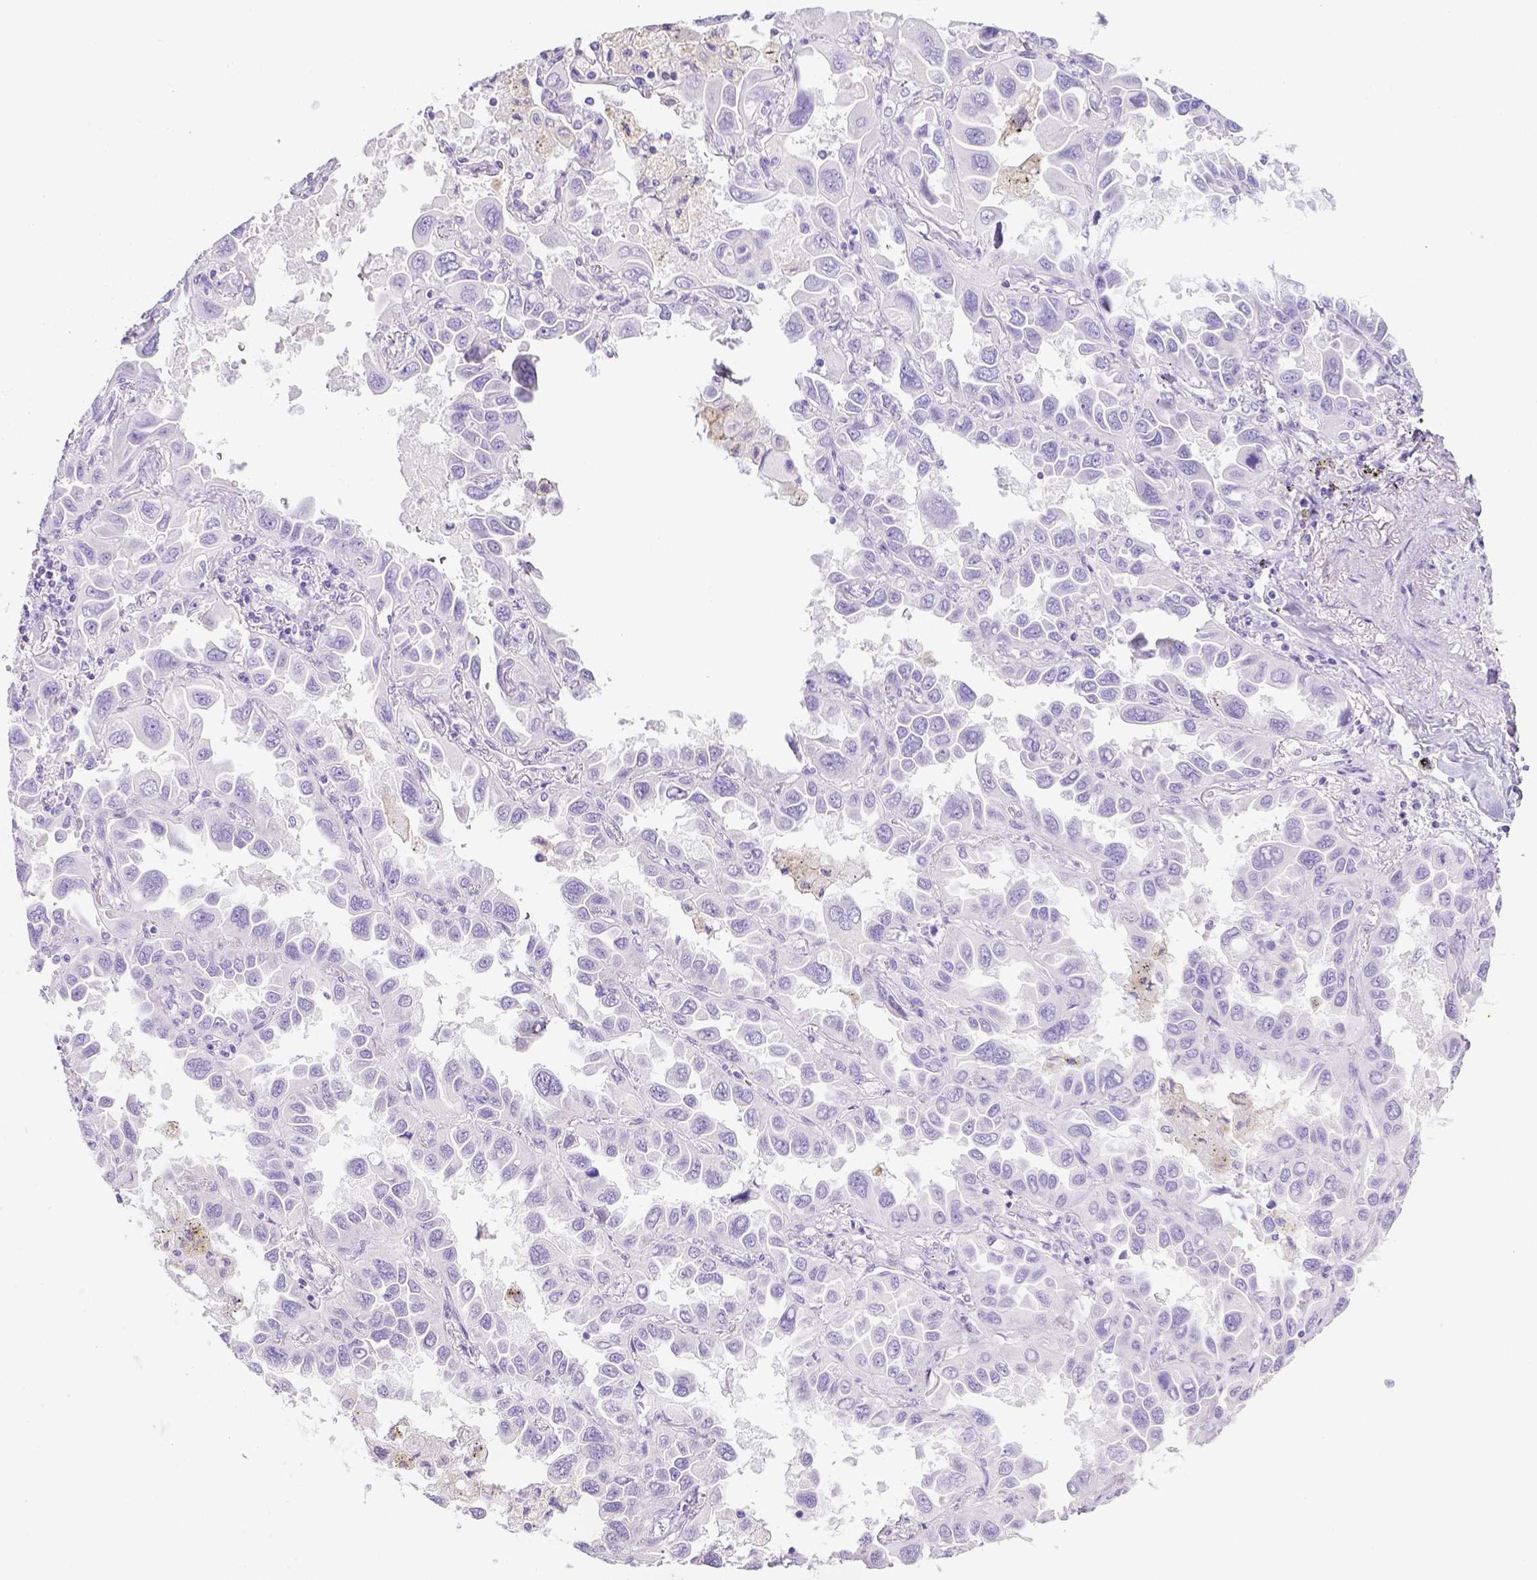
{"staining": {"intensity": "negative", "quantity": "none", "location": "none"}, "tissue": "lung cancer", "cell_type": "Tumor cells", "image_type": "cancer", "snomed": [{"axis": "morphology", "description": "Adenocarcinoma, NOS"}, {"axis": "topography", "description": "Lung"}], "caption": "Tumor cells are negative for brown protein staining in lung cancer (adenocarcinoma).", "gene": "ARHGAP36", "patient": {"sex": "male", "age": 64}}